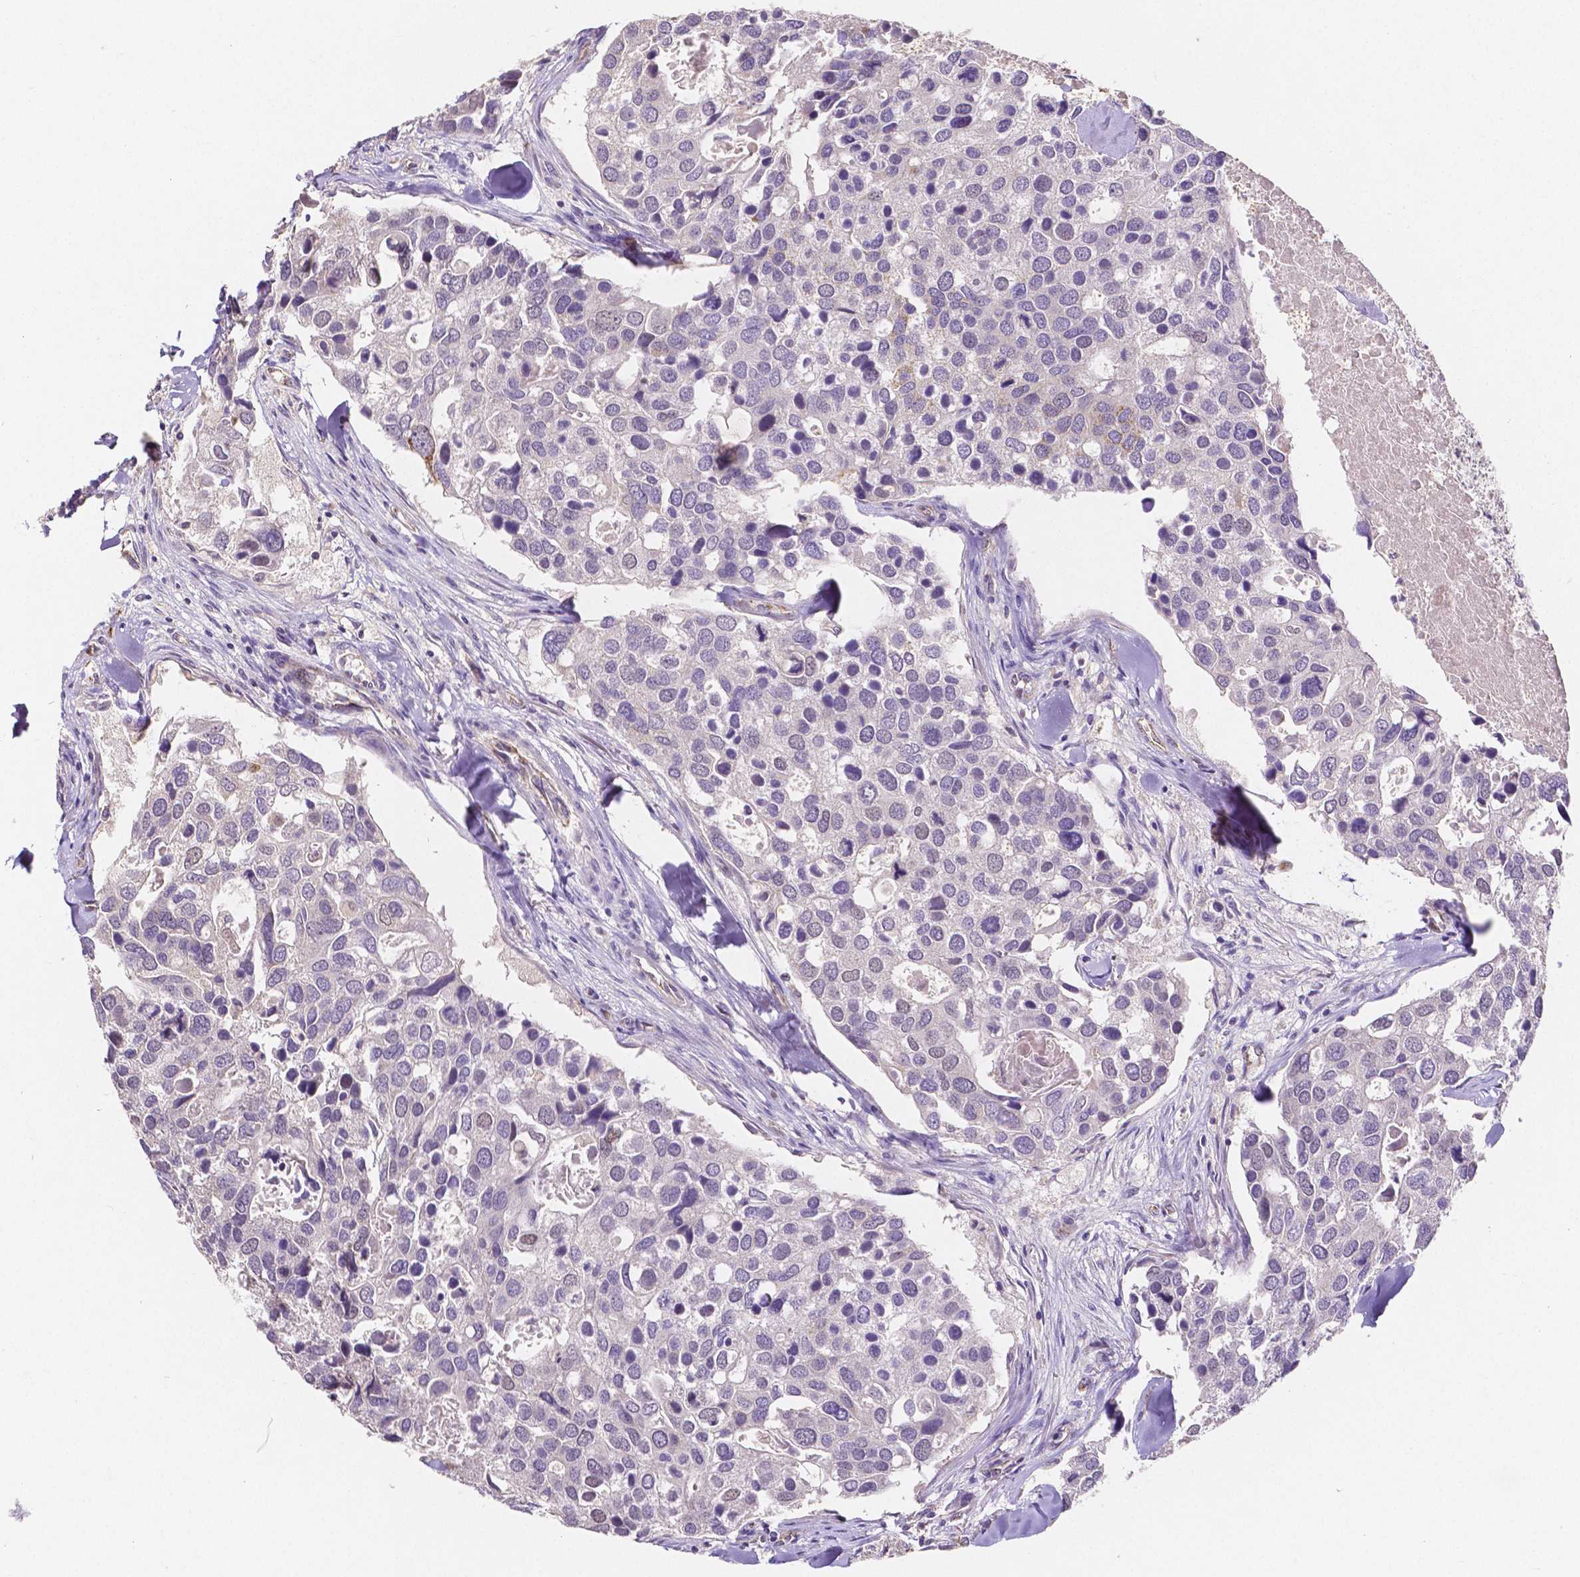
{"staining": {"intensity": "negative", "quantity": "none", "location": "none"}, "tissue": "breast cancer", "cell_type": "Tumor cells", "image_type": "cancer", "snomed": [{"axis": "morphology", "description": "Duct carcinoma"}, {"axis": "topography", "description": "Breast"}], "caption": "Image shows no significant protein staining in tumor cells of invasive ductal carcinoma (breast). (Brightfield microscopy of DAB (3,3'-diaminobenzidine) IHC at high magnification).", "gene": "ELAVL2", "patient": {"sex": "female", "age": 83}}